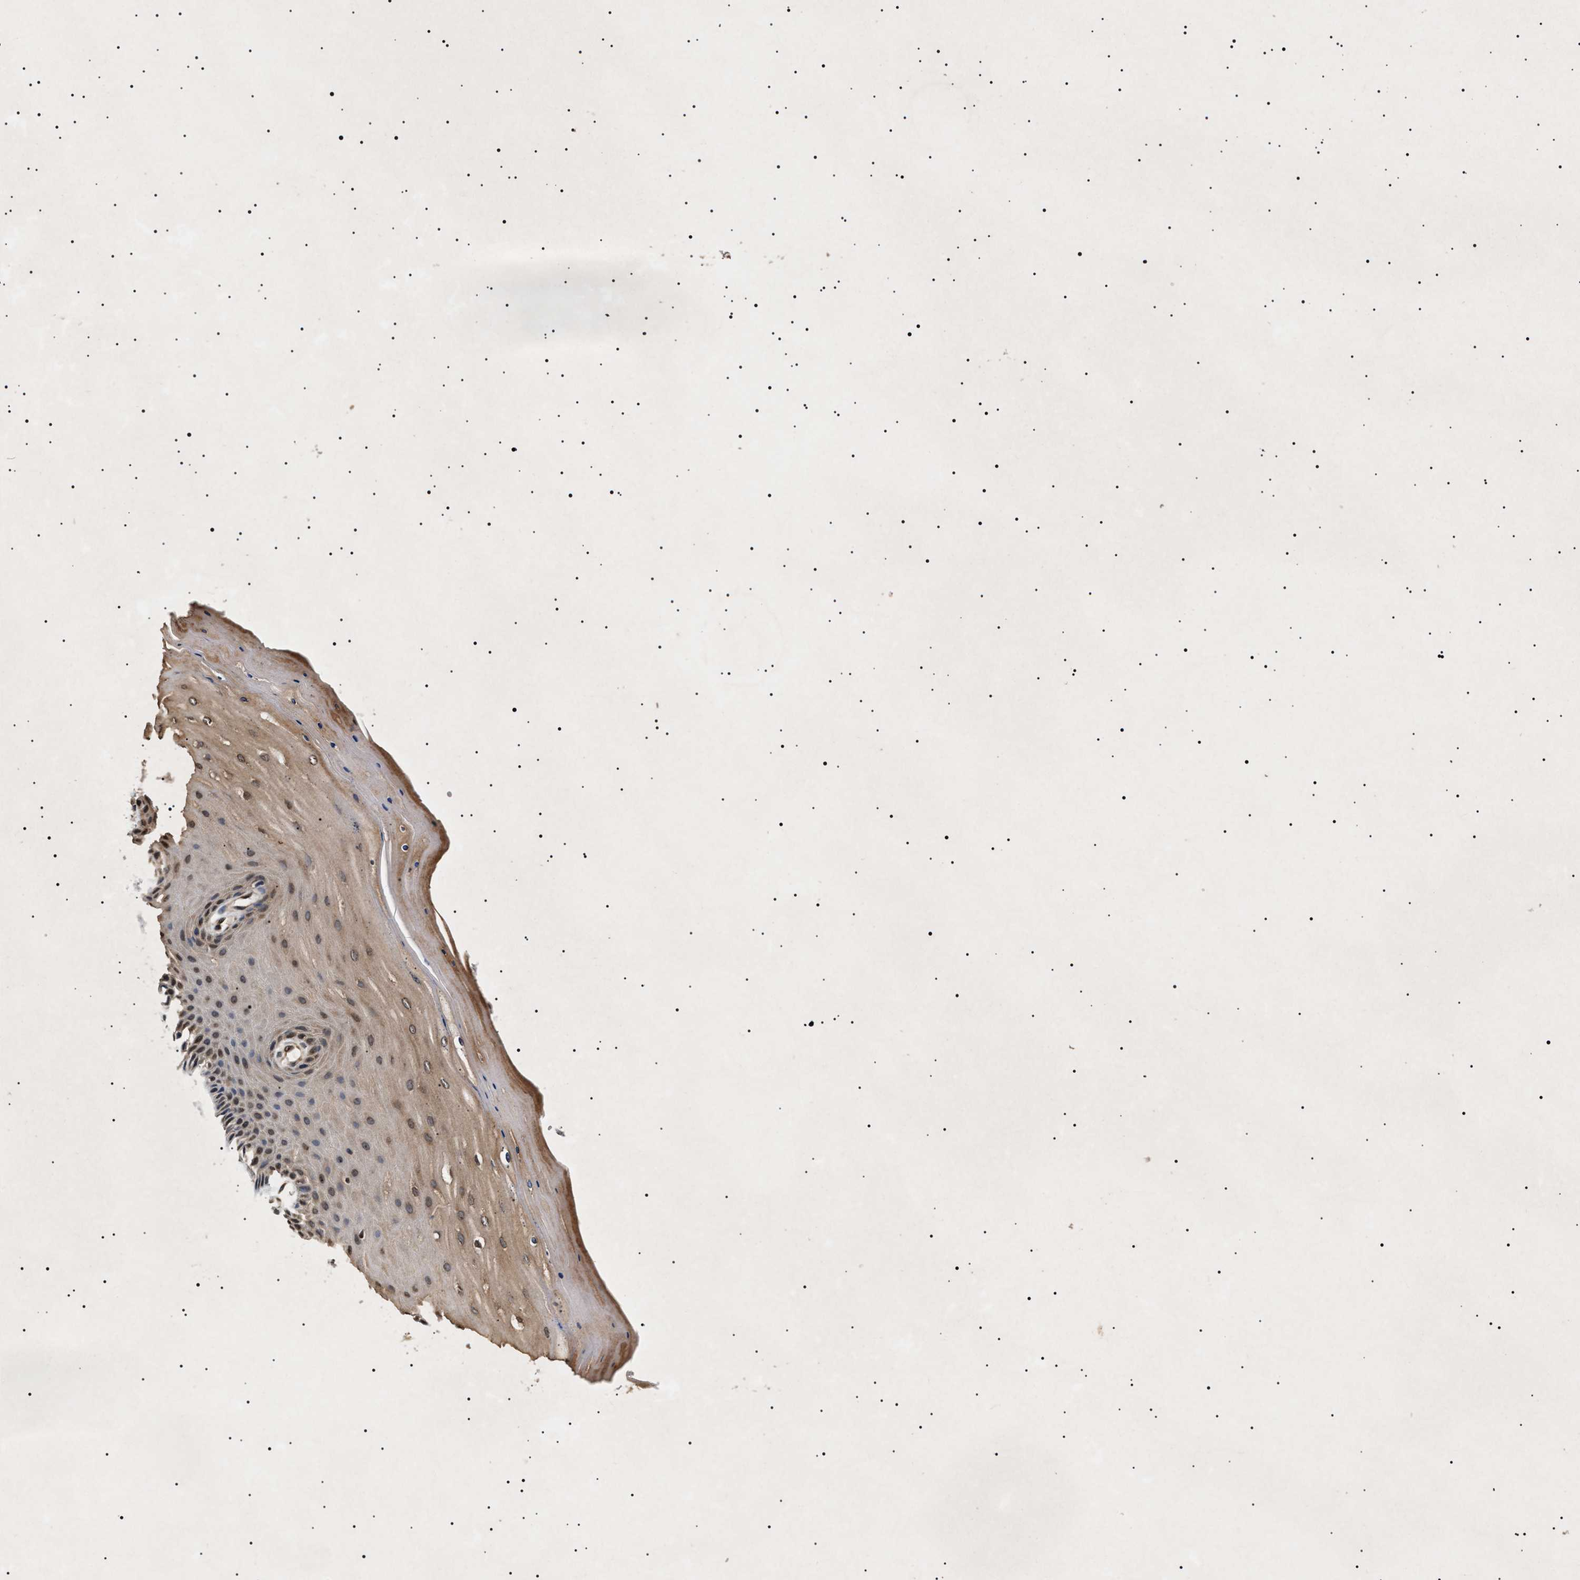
{"staining": {"intensity": "moderate", "quantity": ">75%", "location": "cytoplasmic/membranous"}, "tissue": "cervix", "cell_type": "Glandular cells", "image_type": "normal", "snomed": [{"axis": "morphology", "description": "Normal tissue, NOS"}, {"axis": "topography", "description": "Cervix"}], "caption": "Cervix stained for a protein demonstrates moderate cytoplasmic/membranous positivity in glandular cells. The protein is stained brown, and the nuclei are stained in blue (DAB IHC with brightfield microscopy, high magnification).", "gene": "KIF21A", "patient": {"sex": "female", "age": 55}}